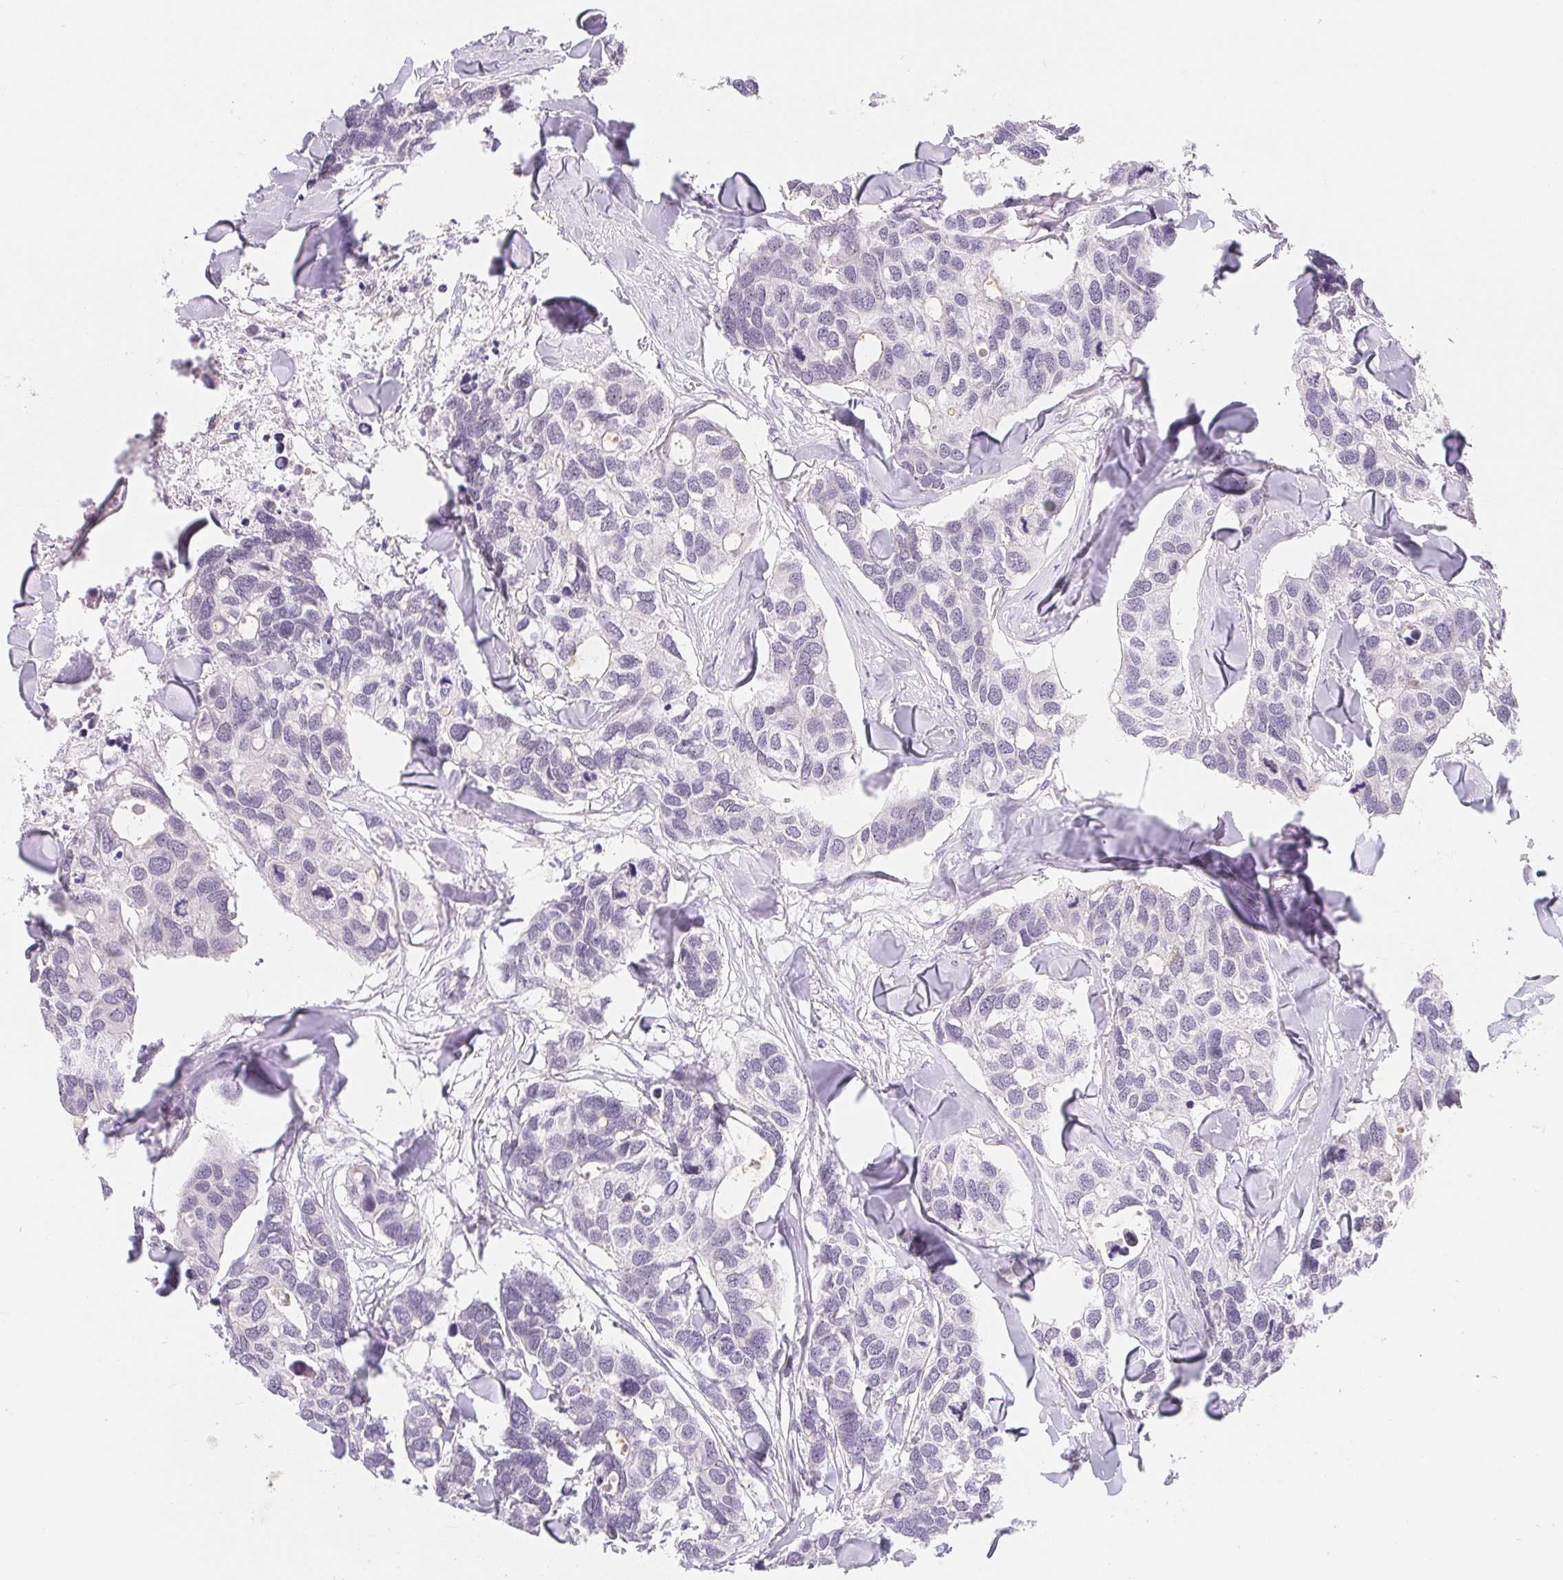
{"staining": {"intensity": "negative", "quantity": "none", "location": "none"}, "tissue": "breast cancer", "cell_type": "Tumor cells", "image_type": "cancer", "snomed": [{"axis": "morphology", "description": "Duct carcinoma"}, {"axis": "topography", "description": "Breast"}], "caption": "Immunohistochemical staining of breast invasive ductal carcinoma exhibits no significant positivity in tumor cells.", "gene": "LCA5L", "patient": {"sex": "female", "age": 83}}